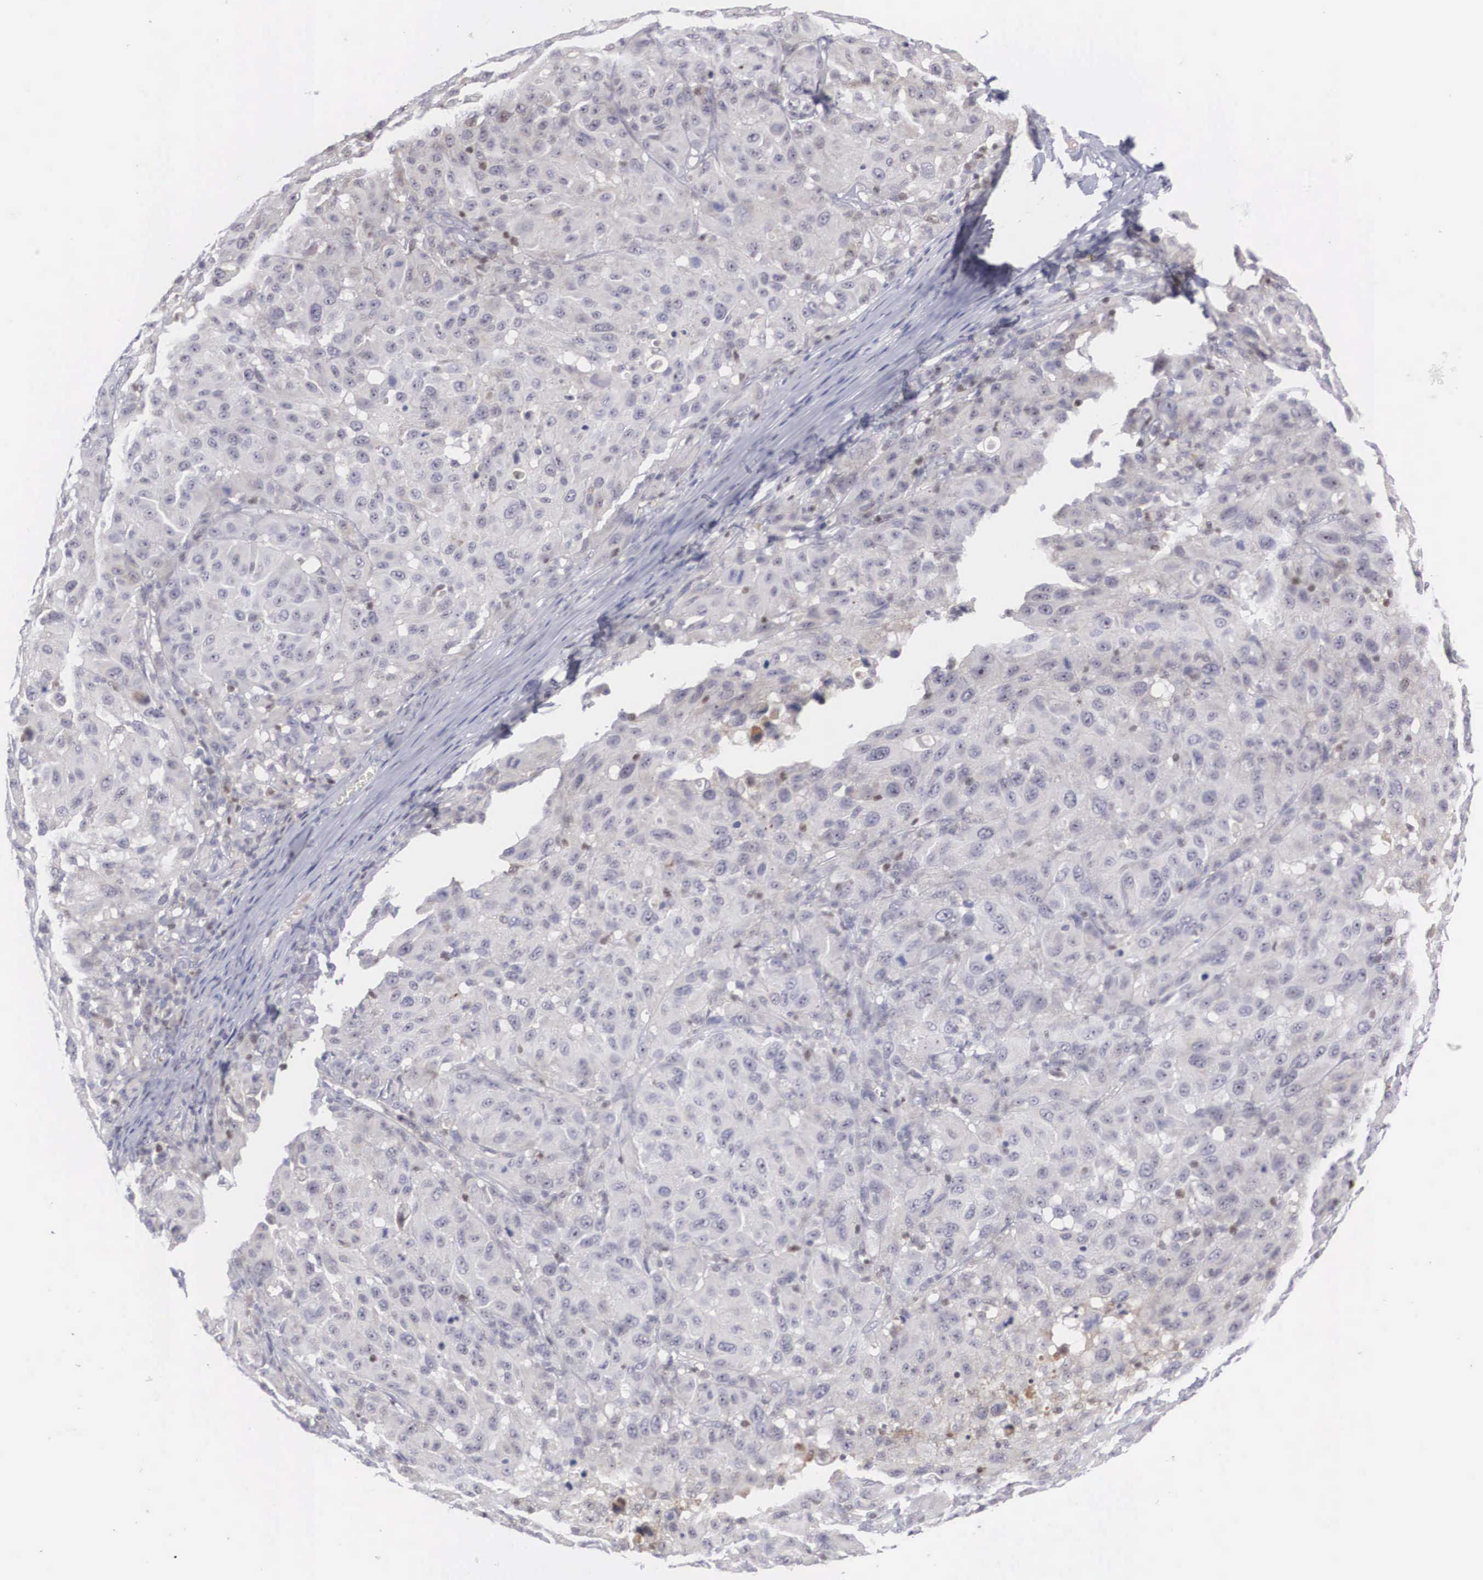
{"staining": {"intensity": "weak", "quantity": "<25%", "location": "nuclear"}, "tissue": "melanoma", "cell_type": "Tumor cells", "image_type": "cancer", "snomed": [{"axis": "morphology", "description": "Malignant melanoma, NOS"}, {"axis": "topography", "description": "Skin"}], "caption": "This image is of melanoma stained with immunohistochemistry (IHC) to label a protein in brown with the nuclei are counter-stained blue. There is no staining in tumor cells.", "gene": "RBPJ", "patient": {"sex": "female", "age": 77}}